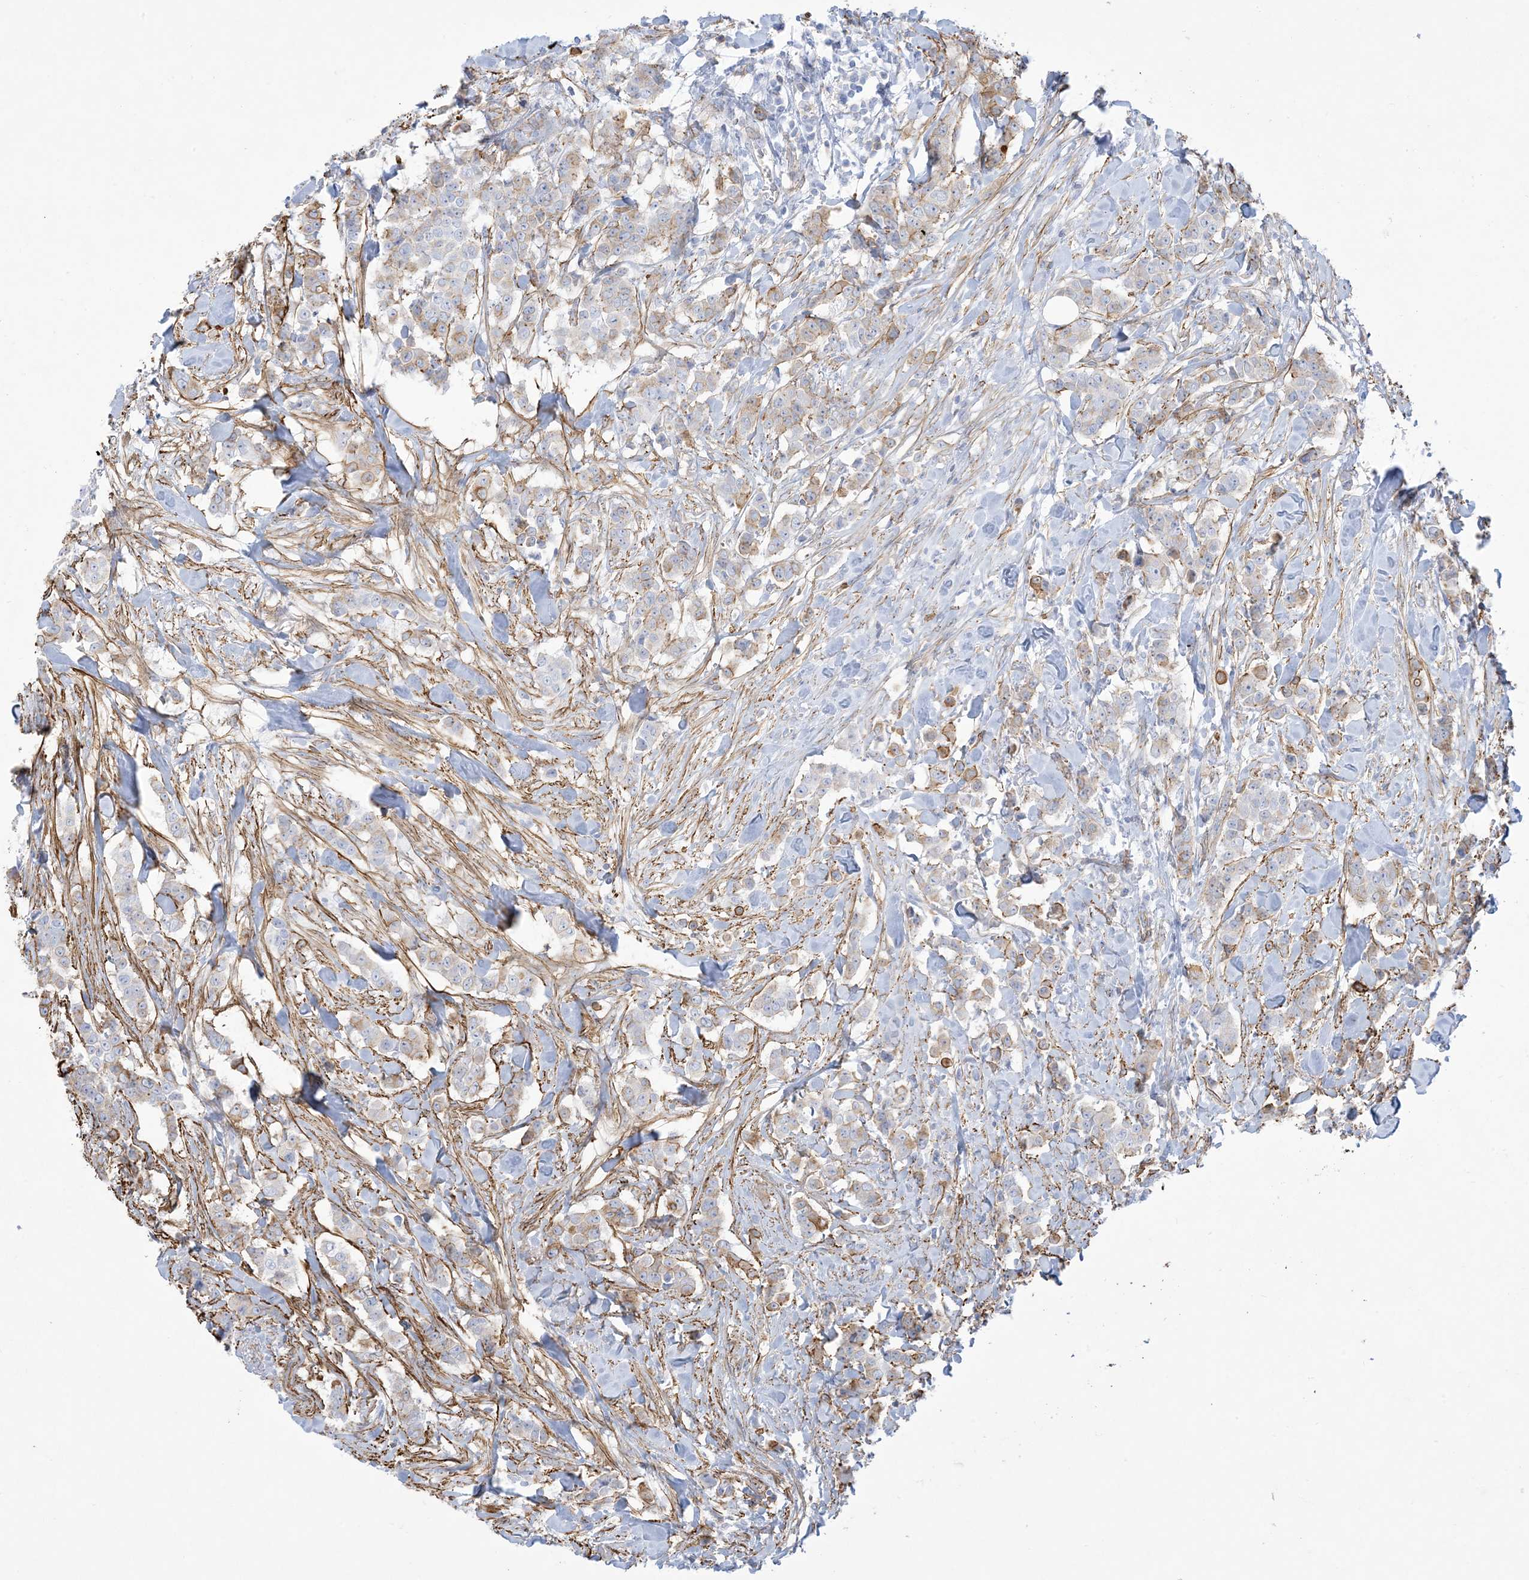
{"staining": {"intensity": "weak", "quantity": "<25%", "location": "cytoplasmic/membranous"}, "tissue": "breast cancer", "cell_type": "Tumor cells", "image_type": "cancer", "snomed": [{"axis": "morphology", "description": "Duct carcinoma"}, {"axis": "topography", "description": "Breast"}], "caption": "Immunohistochemistry (IHC) micrograph of human intraductal carcinoma (breast) stained for a protein (brown), which exhibits no staining in tumor cells.", "gene": "B3GNT7", "patient": {"sex": "female", "age": 40}}